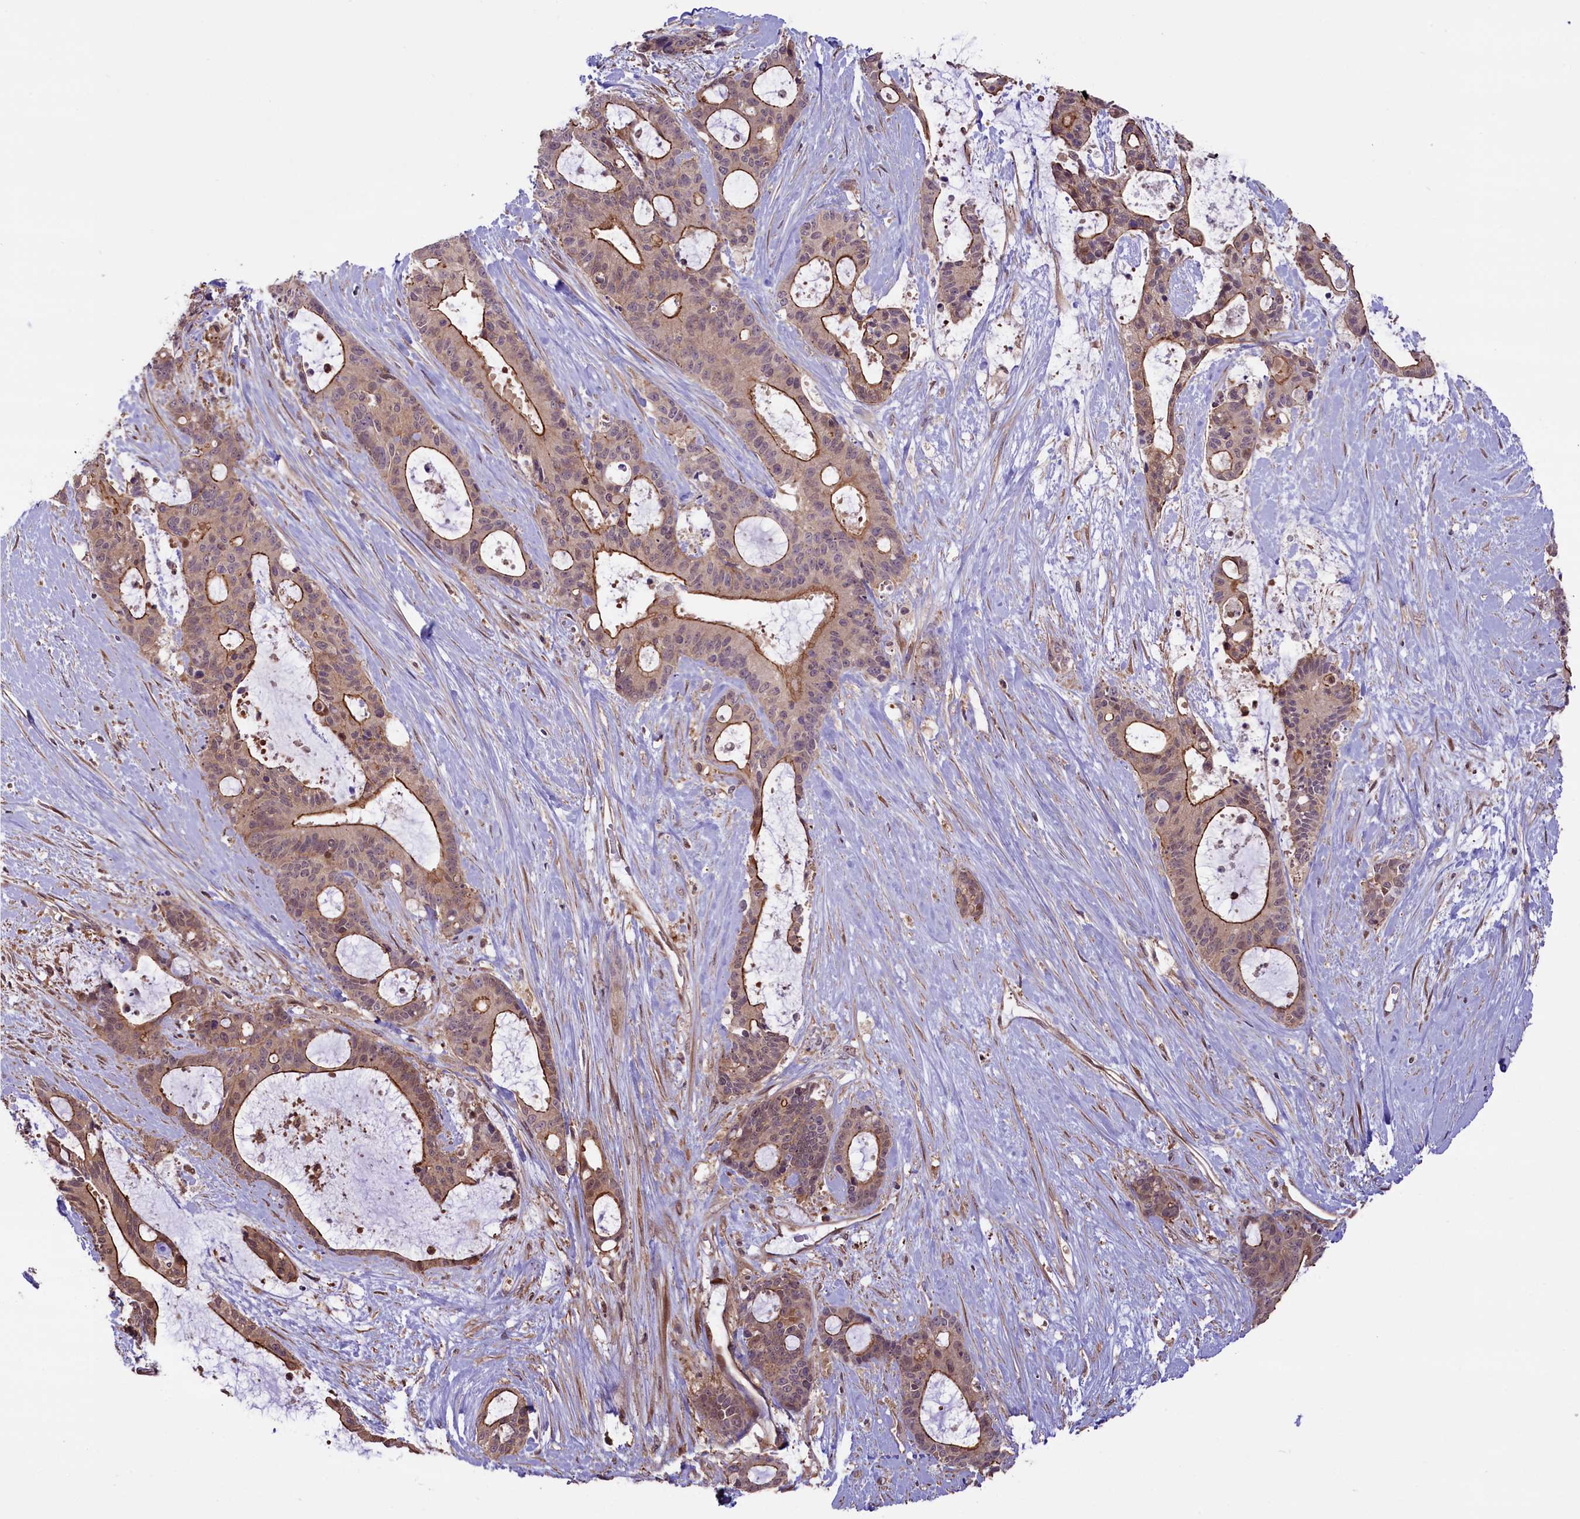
{"staining": {"intensity": "strong", "quantity": "25%-75%", "location": "cytoplasmic/membranous"}, "tissue": "liver cancer", "cell_type": "Tumor cells", "image_type": "cancer", "snomed": [{"axis": "morphology", "description": "Normal tissue, NOS"}, {"axis": "morphology", "description": "Cholangiocarcinoma"}, {"axis": "topography", "description": "Liver"}, {"axis": "topography", "description": "Peripheral nerve tissue"}], "caption": "This is a histology image of immunohistochemistry staining of liver cancer (cholangiocarcinoma), which shows strong staining in the cytoplasmic/membranous of tumor cells.", "gene": "RIC8A", "patient": {"sex": "female", "age": 73}}